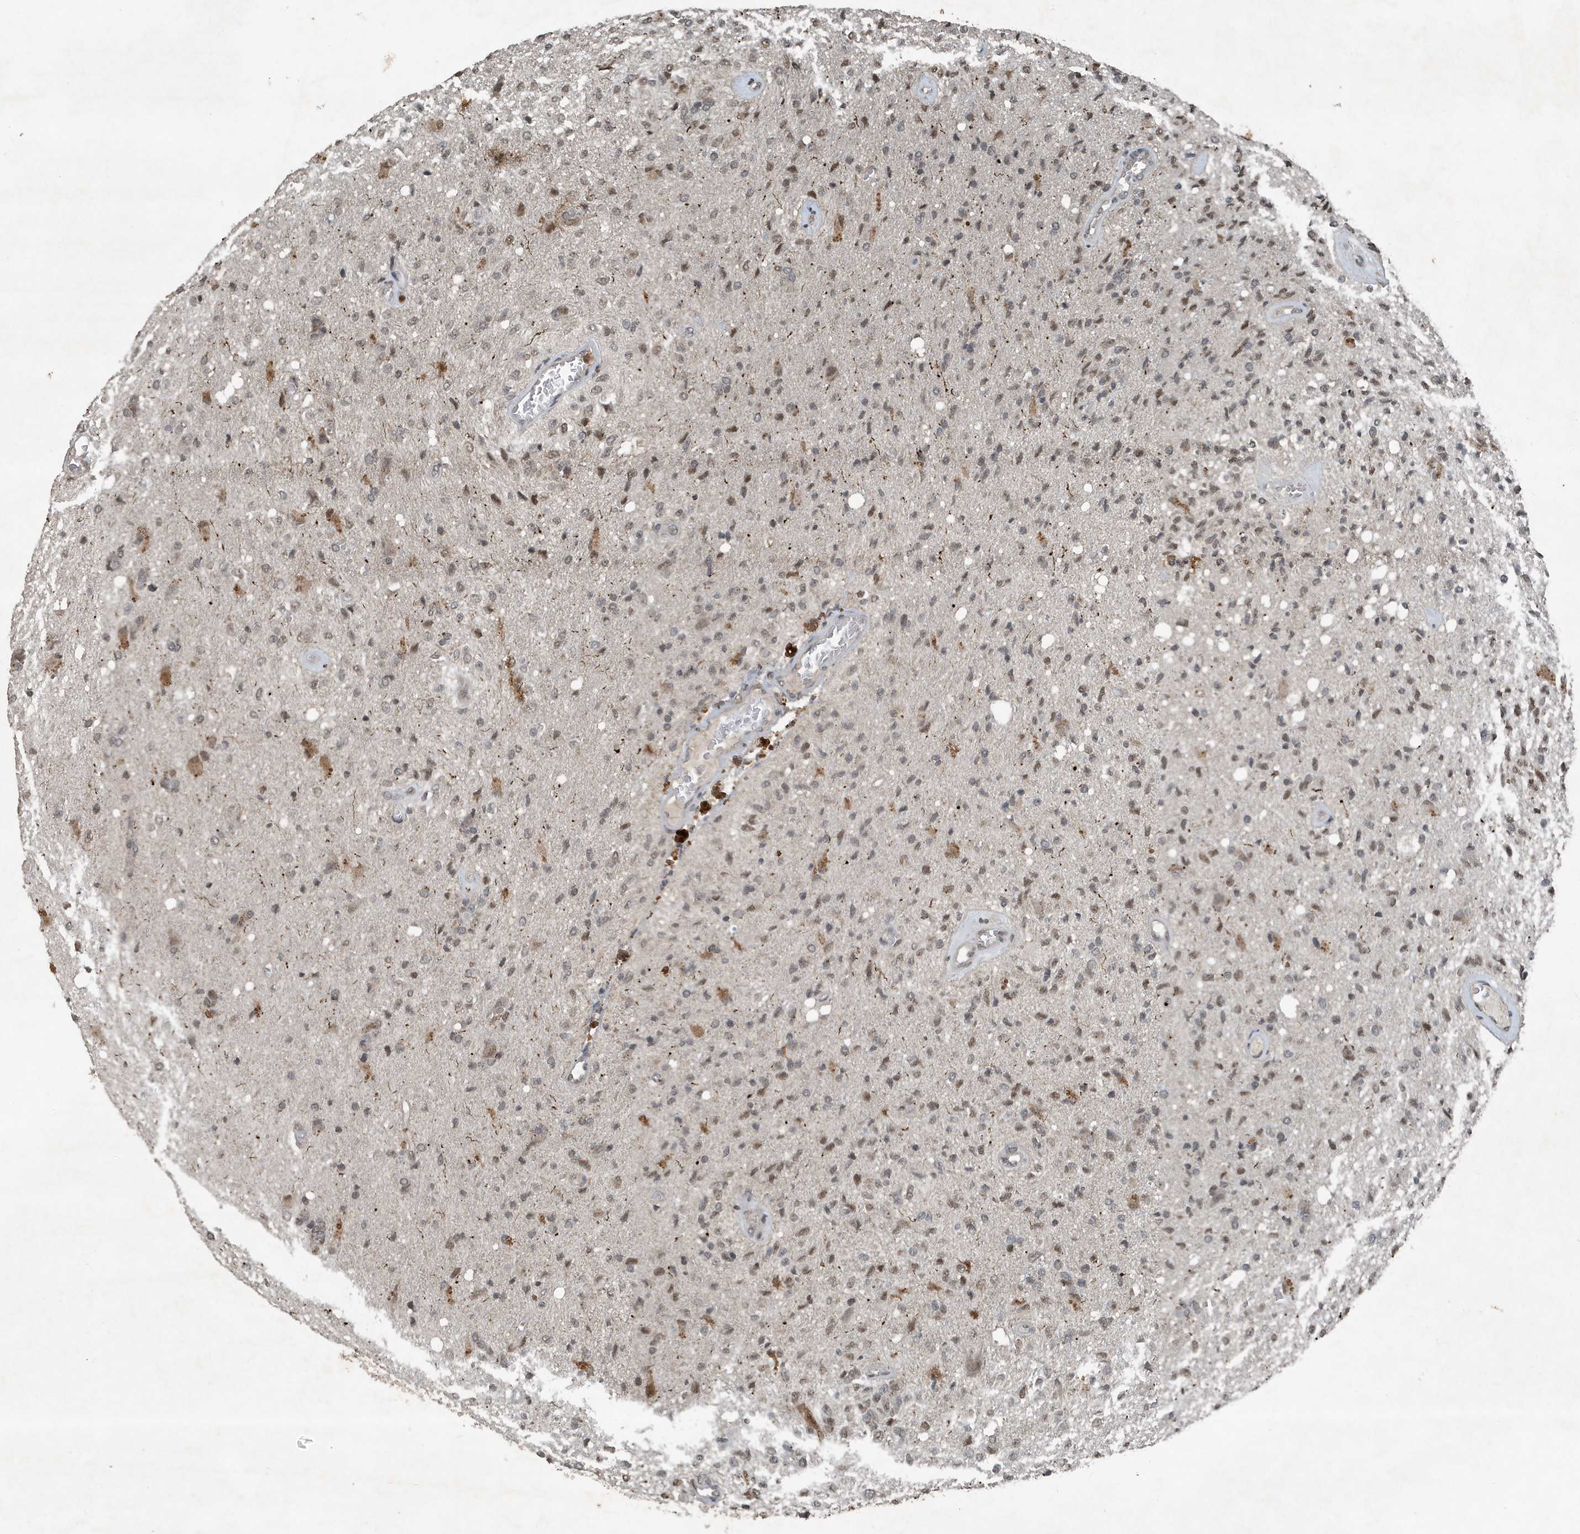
{"staining": {"intensity": "moderate", "quantity": "25%-75%", "location": "nuclear"}, "tissue": "glioma", "cell_type": "Tumor cells", "image_type": "cancer", "snomed": [{"axis": "morphology", "description": "Normal tissue, NOS"}, {"axis": "morphology", "description": "Glioma, malignant, High grade"}, {"axis": "topography", "description": "Cerebral cortex"}], "caption": "There is medium levels of moderate nuclear staining in tumor cells of malignant glioma (high-grade), as demonstrated by immunohistochemical staining (brown color).", "gene": "HSPA1A", "patient": {"sex": "male", "age": 77}}